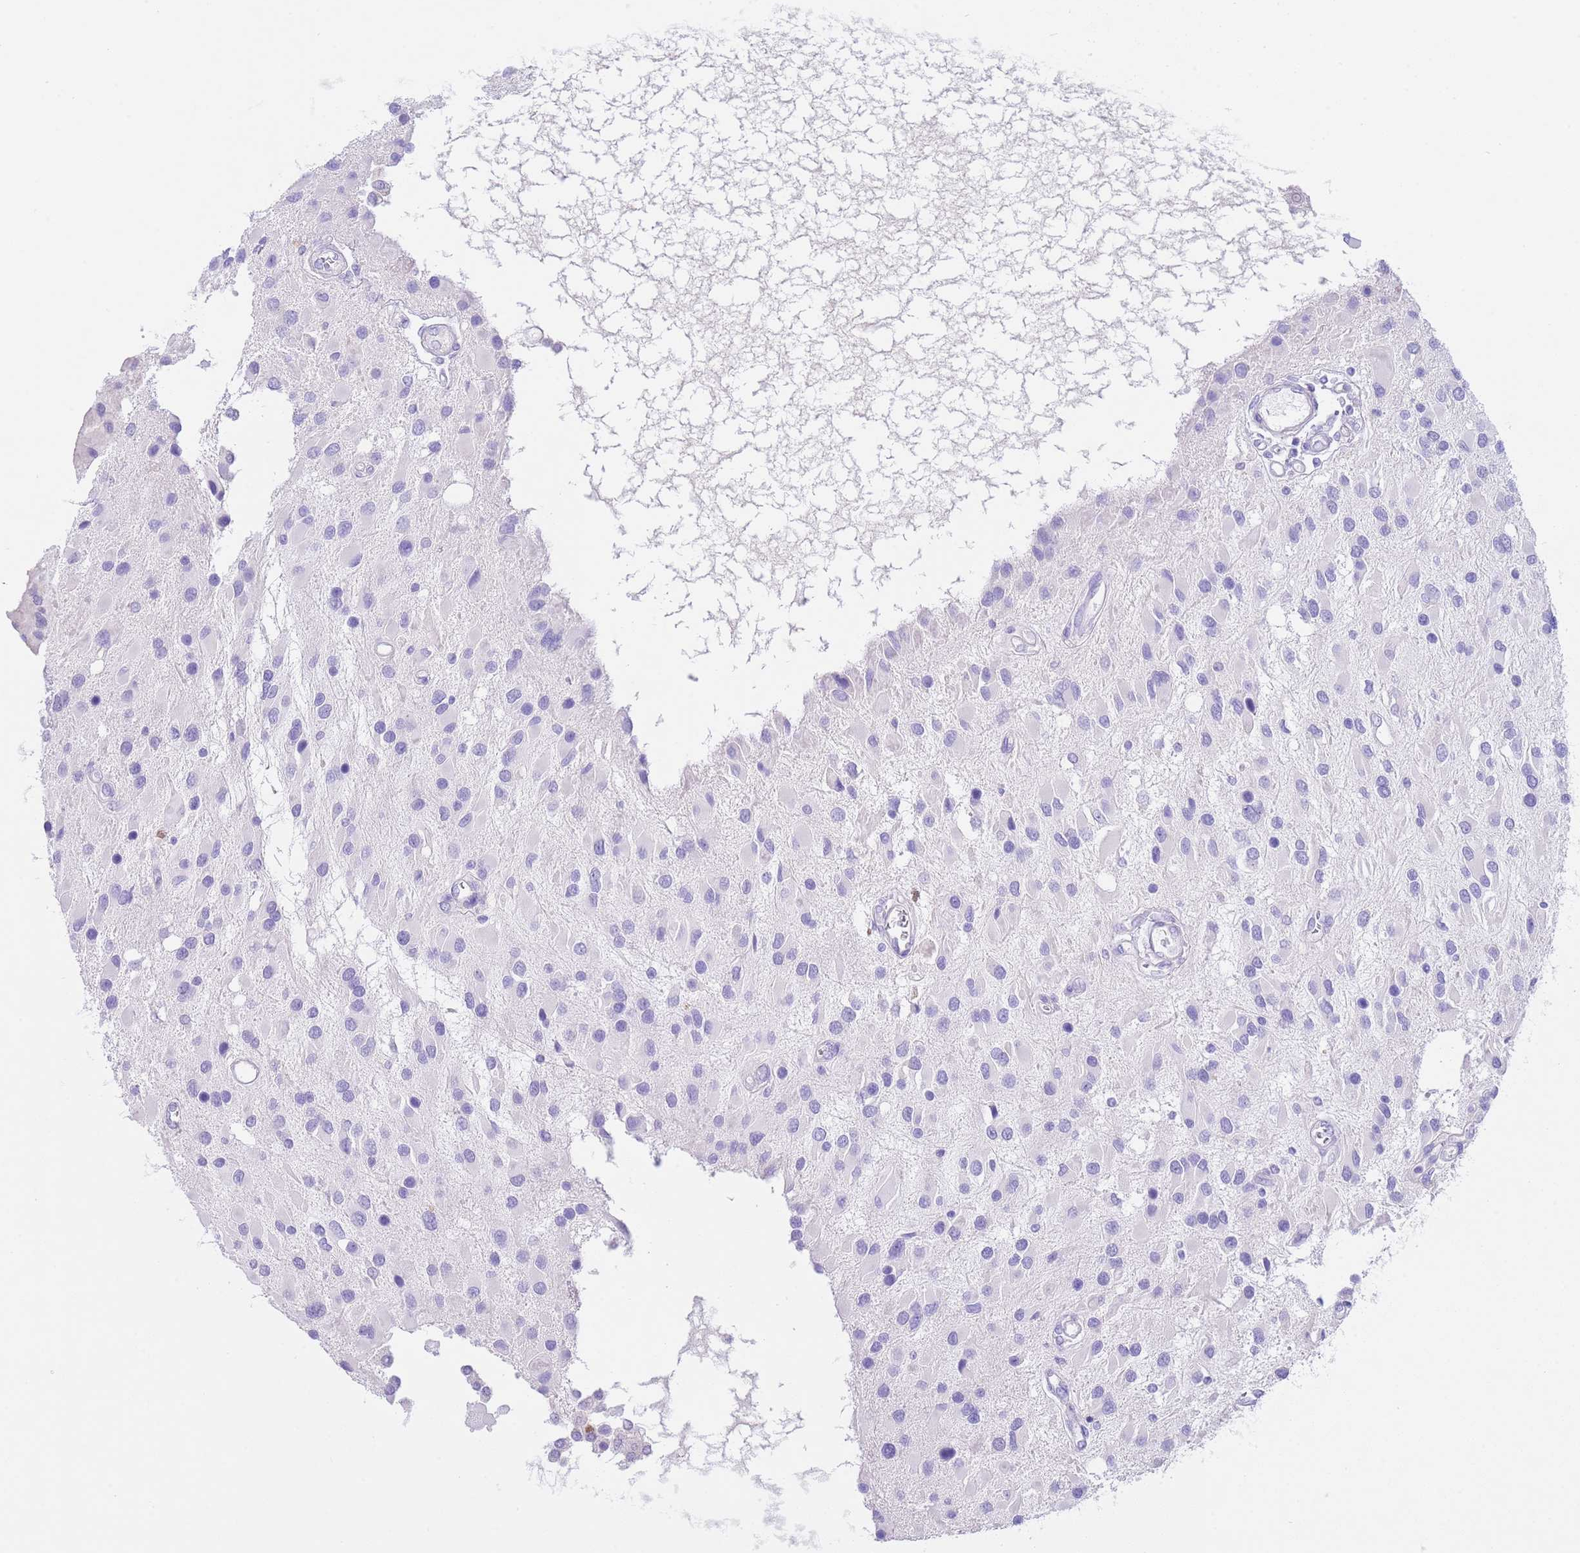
{"staining": {"intensity": "negative", "quantity": "none", "location": "none"}, "tissue": "glioma", "cell_type": "Tumor cells", "image_type": "cancer", "snomed": [{"axis": "morphology", "description": "Glioma, malignant, High grade"}, {"axis": "topography", "description": "Brain"}], "caption": "DAB immunohistochemical staining of glioma reveals no significant expression in tumor cells.", "gene": "CPB1", "patient": {"sex": "male", "age": 53}}